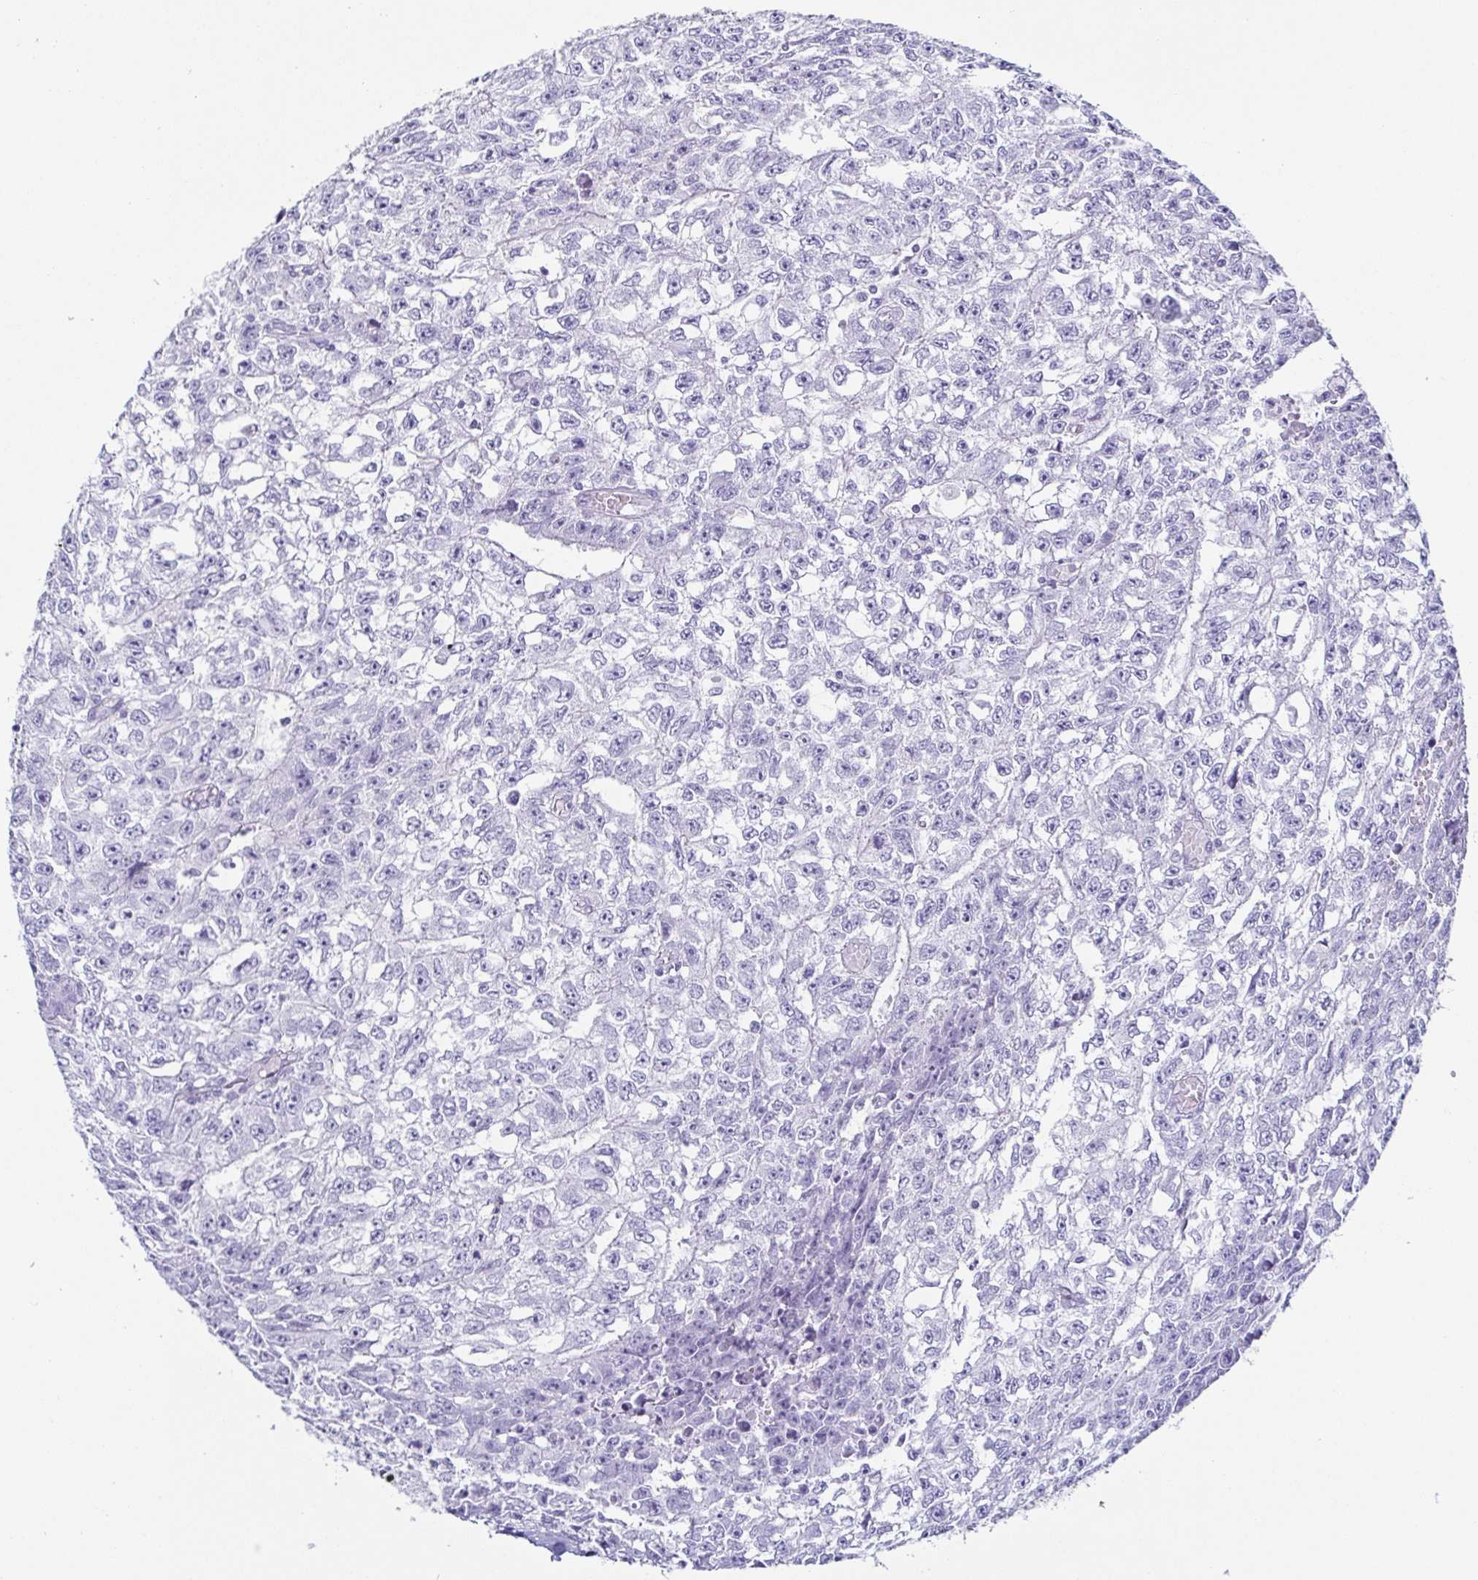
{"staining": {"intensity": "negative", "quantity": "none", "location": "none"}, "tissue": "testis cancer", "cell_type": "Tumor cells", "image_type": "cancer", "snomed": [{"axis": "morphology", "description": "Carcinoma, Embryonal, NOS"}, {"axis": "morphology", "description": "Teratoma, malignant, NOS"}, {"axis": "topography", "description": "Testis"}], "caption": "IHC image of human testis cancer stained for a protein (brown), which shows no staining in tumor cells.", "gene": "ZG16B", "patient": {"sex": "male", "age": 24}}